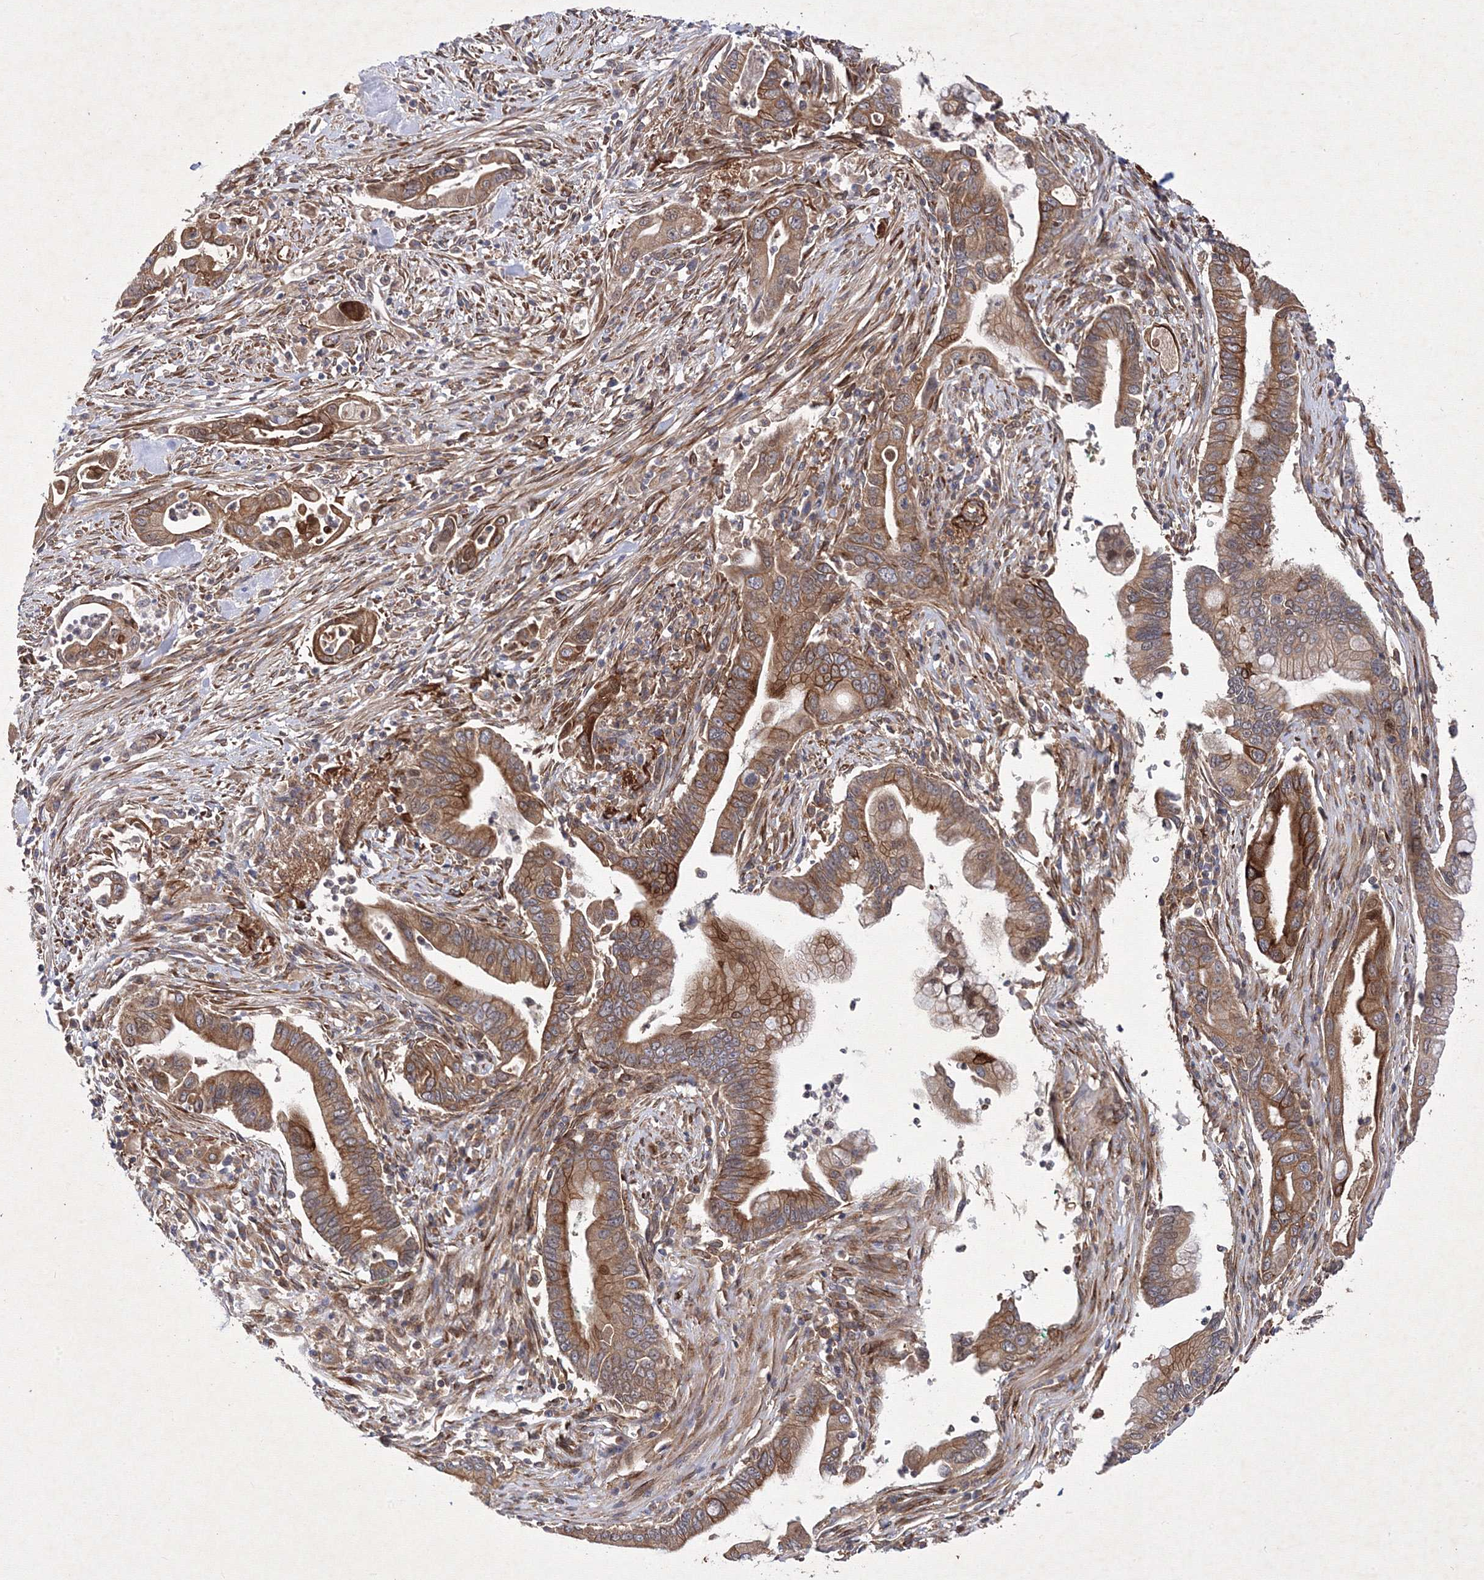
{"staining": {"intensity": "moderate", "quantity": ">75%", "location": "cytoplasmic/membranous"}, "tissue": "pancreatic cancer", "cell_type": "Tumor cells", "image_type": "cancer", "snomed": [{"axis": "morphology", "description": "Adenocarcinoma, NOS"}, {"axis": "topography", "description": "Pancreas"}], "caption": "Immunohistochemistry image of pancreatic cancer (adenocarcinoma) stained for a protein (brown), which reveals medium levels of moderate cytoplasmic/membranous positivity in about >75% of tumor cells.", "gene": "SNX18", "patient": {"sex": "male", "age": 78}}